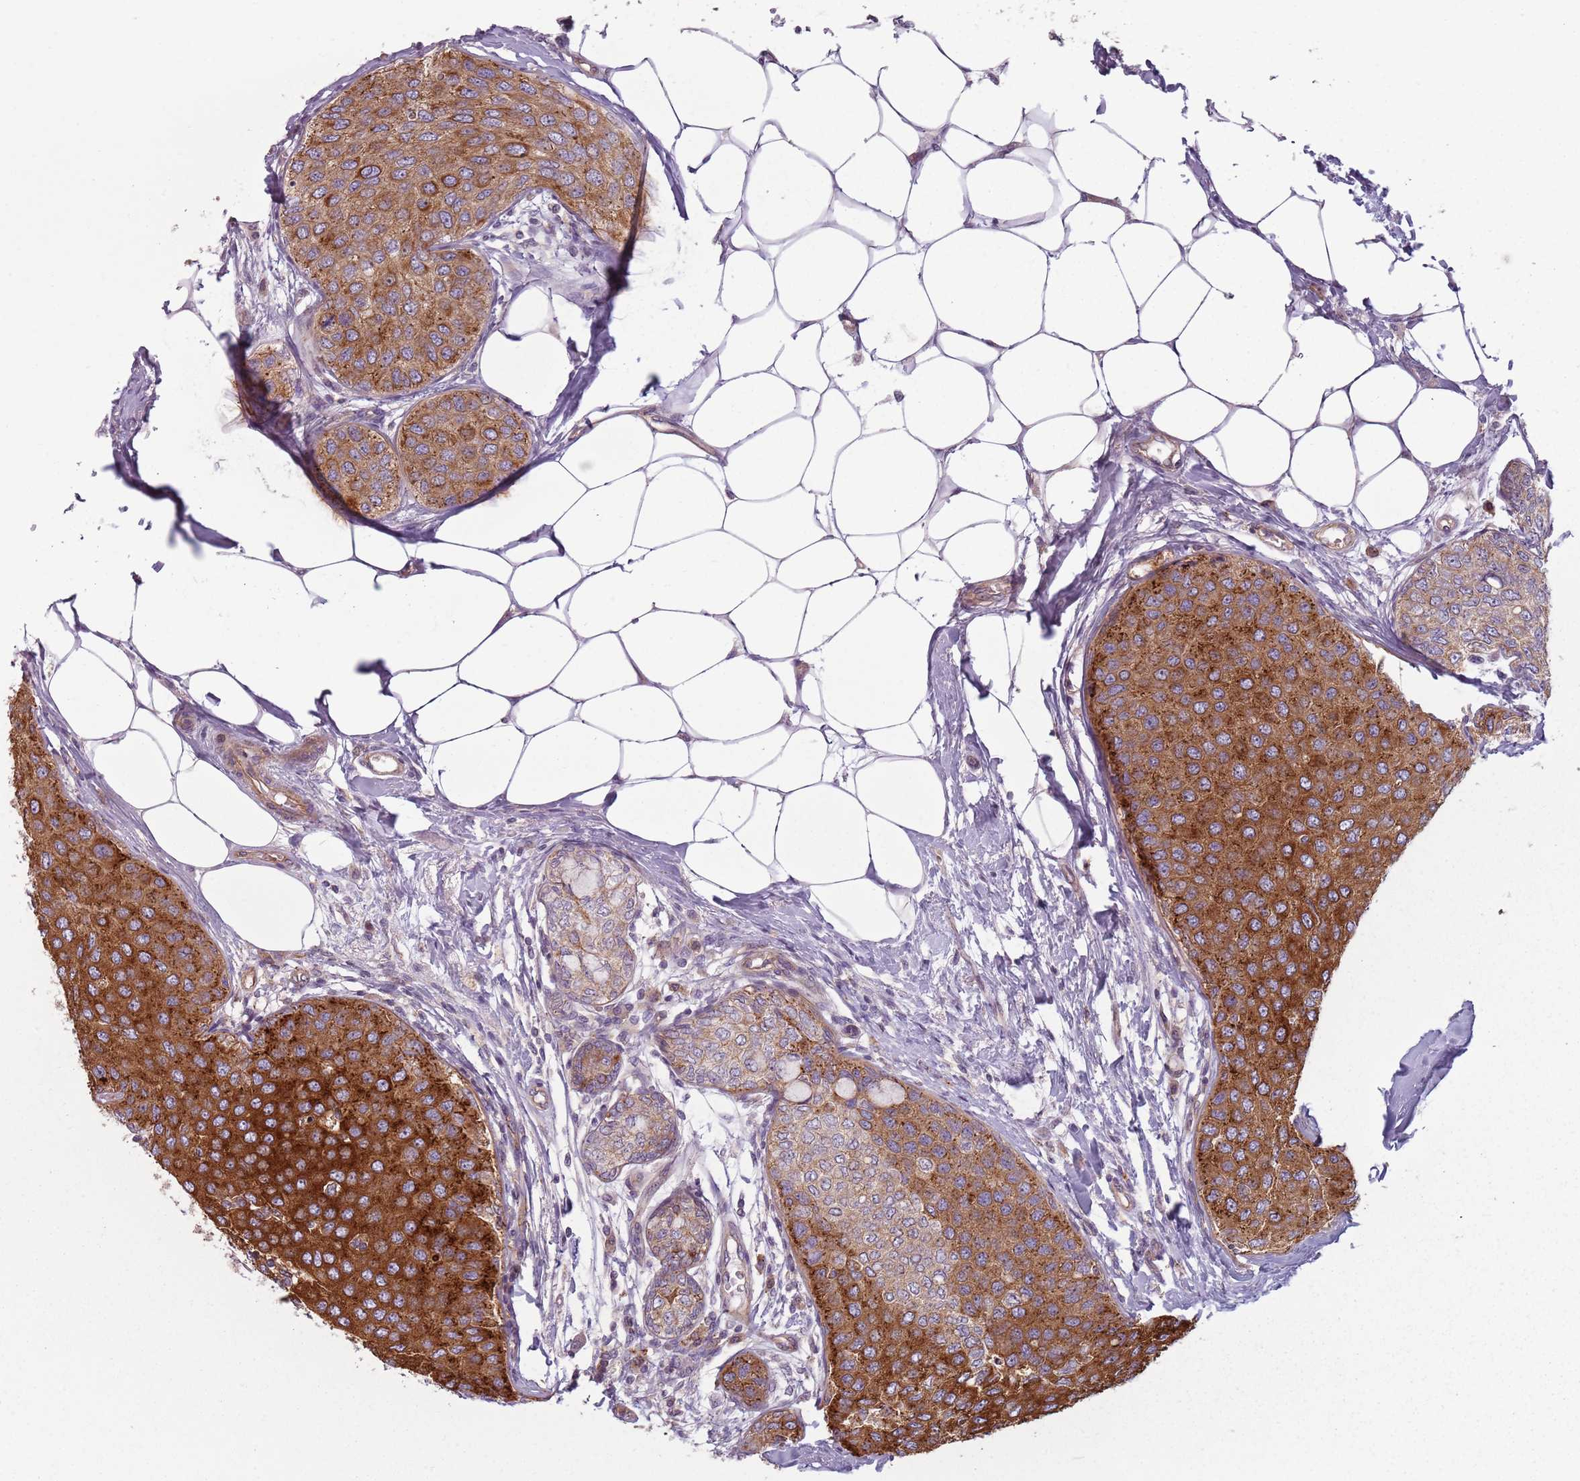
{"staining": {"intensity": "strong", "quantity": ">75%", "location": "cytoplasmic/membranous"}, "tissue": "breast cancer", "cell_type": "Tumor cells", "image_type": "cancer", "snomed": [{"axis": "morphology", "description": "Duct carcinoma"}, {"axis": "topography", "description": "Breast"}], "caption": "Protein staining by immunohistochemistry (IHC) displays strong cytoplasmic/membranous staining in about >75% of tumor cells in breast cancer. The protein is shown in brown color, while the nuclei are stained blue.", "gene": "TLCD2", "patient": {"sex": "female", "age": 72}}